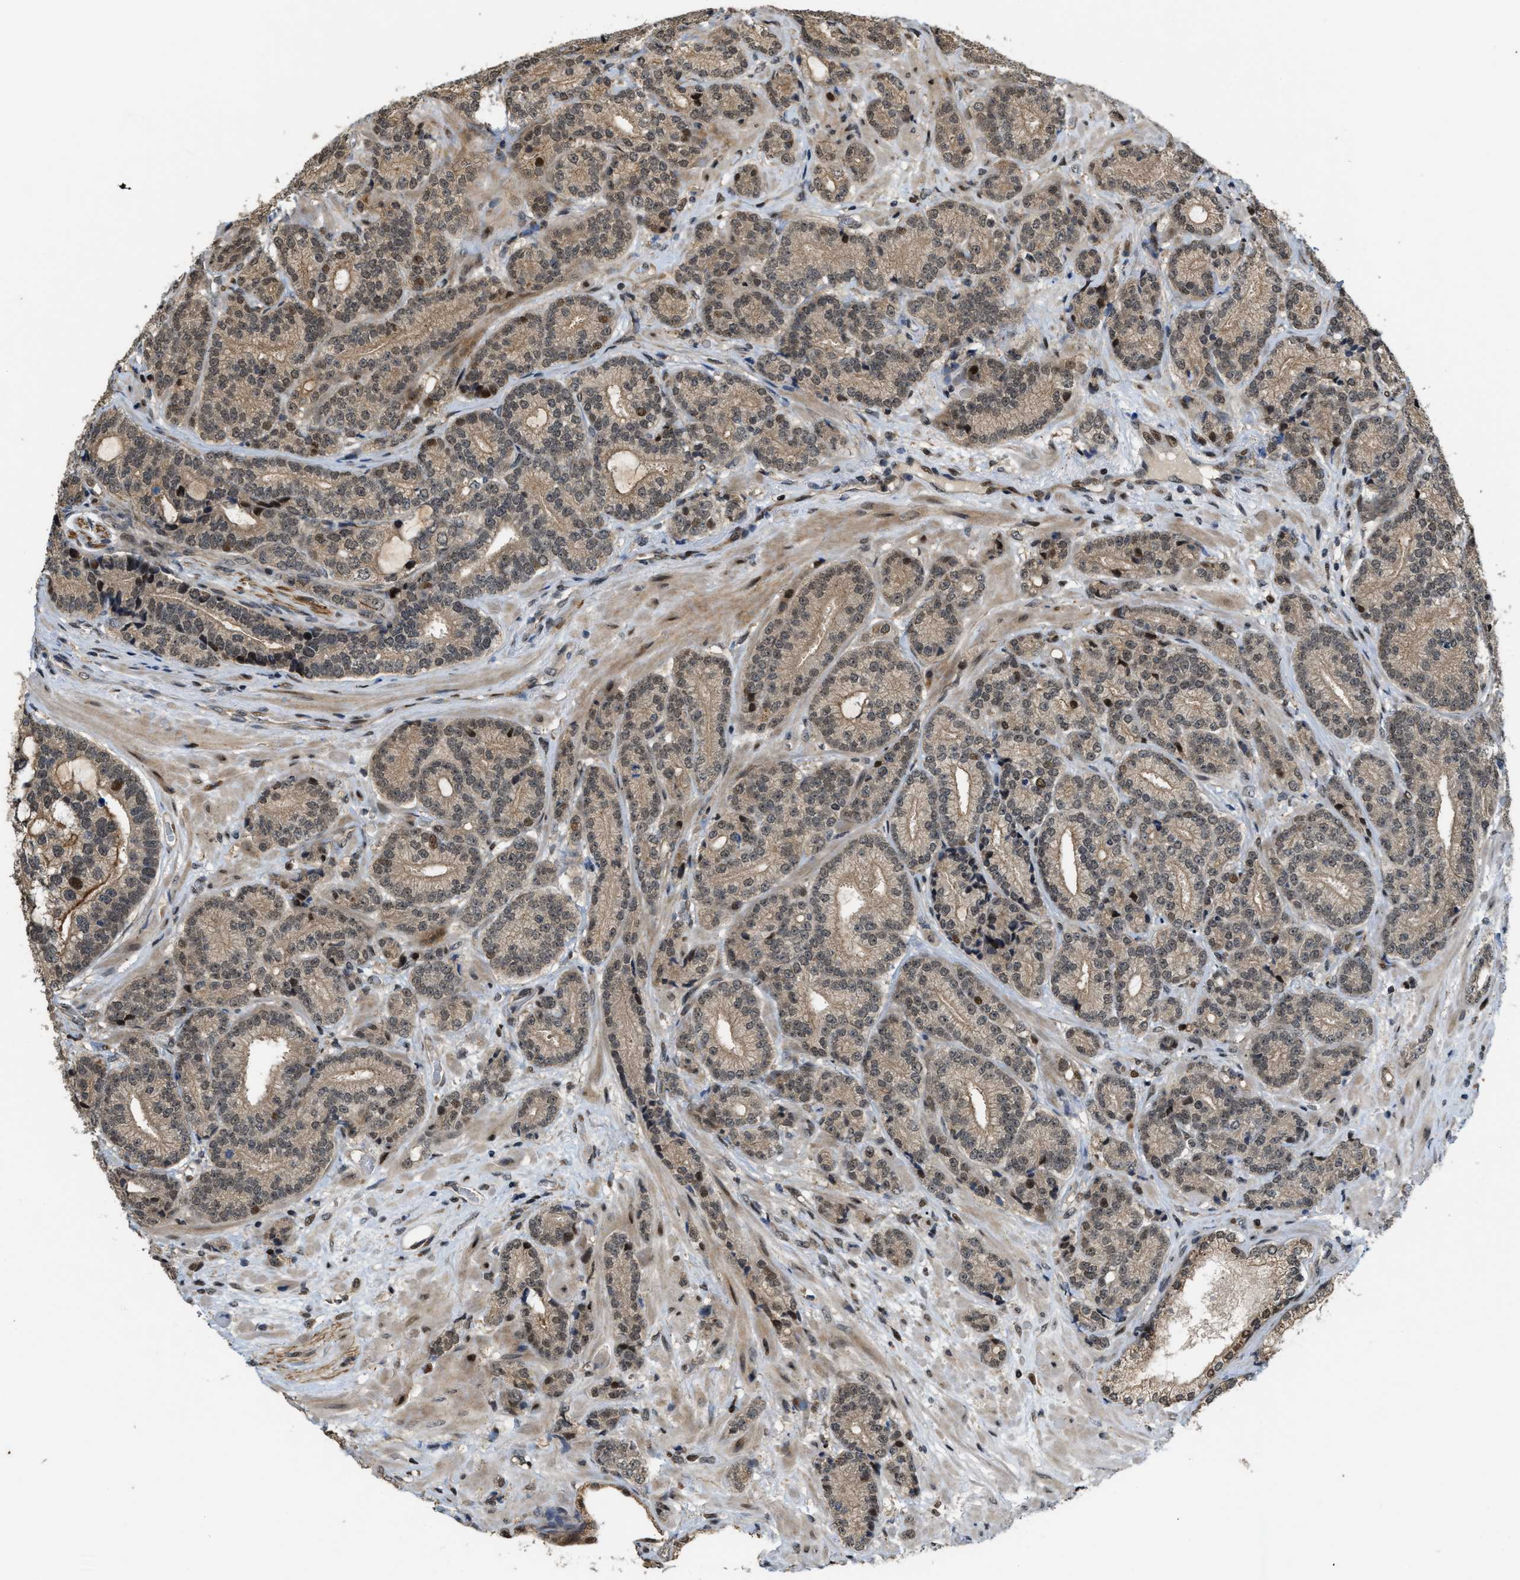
{"staining": {"intensity": "weak", "quantity": ">75%", "location": "cytoplasmic/membranous,nuclear"}, "tissue": "prostate cancer", "cell_type": "Tumor cells", "image_type": "cancer", "snomed": [{"axis": "morphology", "description": "Adenocarcinoma, High grade"}, {"axis": "topography", "description": "Prostate"}], "caption": "This is an image of immunohistochemistry (IHC) staining of high-grade adenocarcinoma (prostate), which shows weak positivity in the cytoplasmic/membranous and nuclear of tumor cells.", "gene": "SERTAD2", "patient": {"sex": "male", "age": 61}}